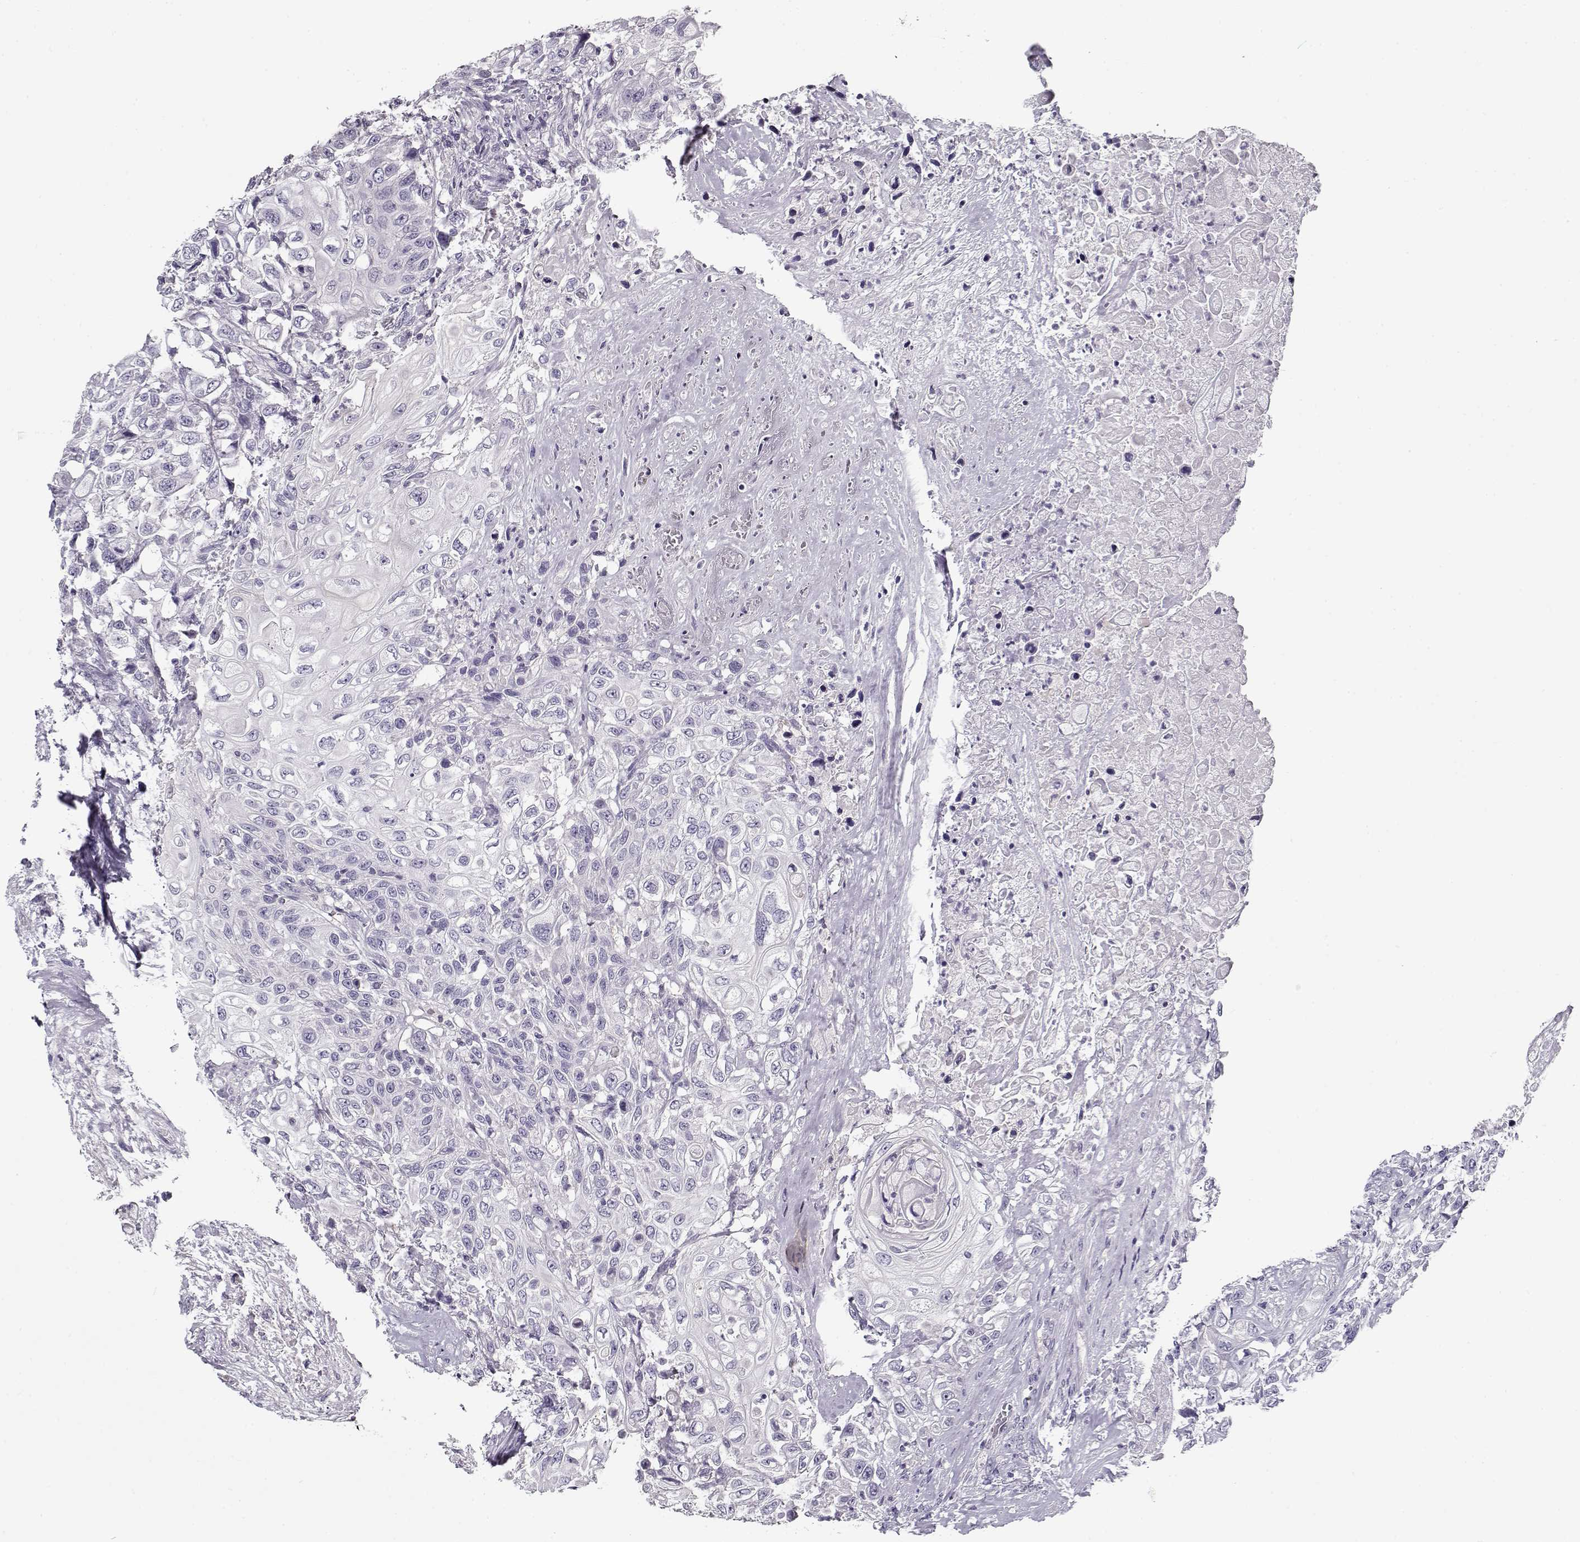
{"staining": {"intensity": "negative", "quantity": "none", "location": "none"}, "tissue": "urothelial cancer", "cell_type": "Tumor cells", "image_type": "cancer", "snomed": [{"axis": "morphology", "description": "Urothelial carcinoma, High grade"}, {"axis": "topography", "description": "Urinary bladder"}], "caption": "Immunohistochemistry (IHC) image of neoplastic tissue: urothelial cancer stained with DAB (3,3'-diaminobenzidine) reveals no significant protein staining in tumor cells.", "gene": "CCDC136", "patient": {"sex": "female", "age": 56}}